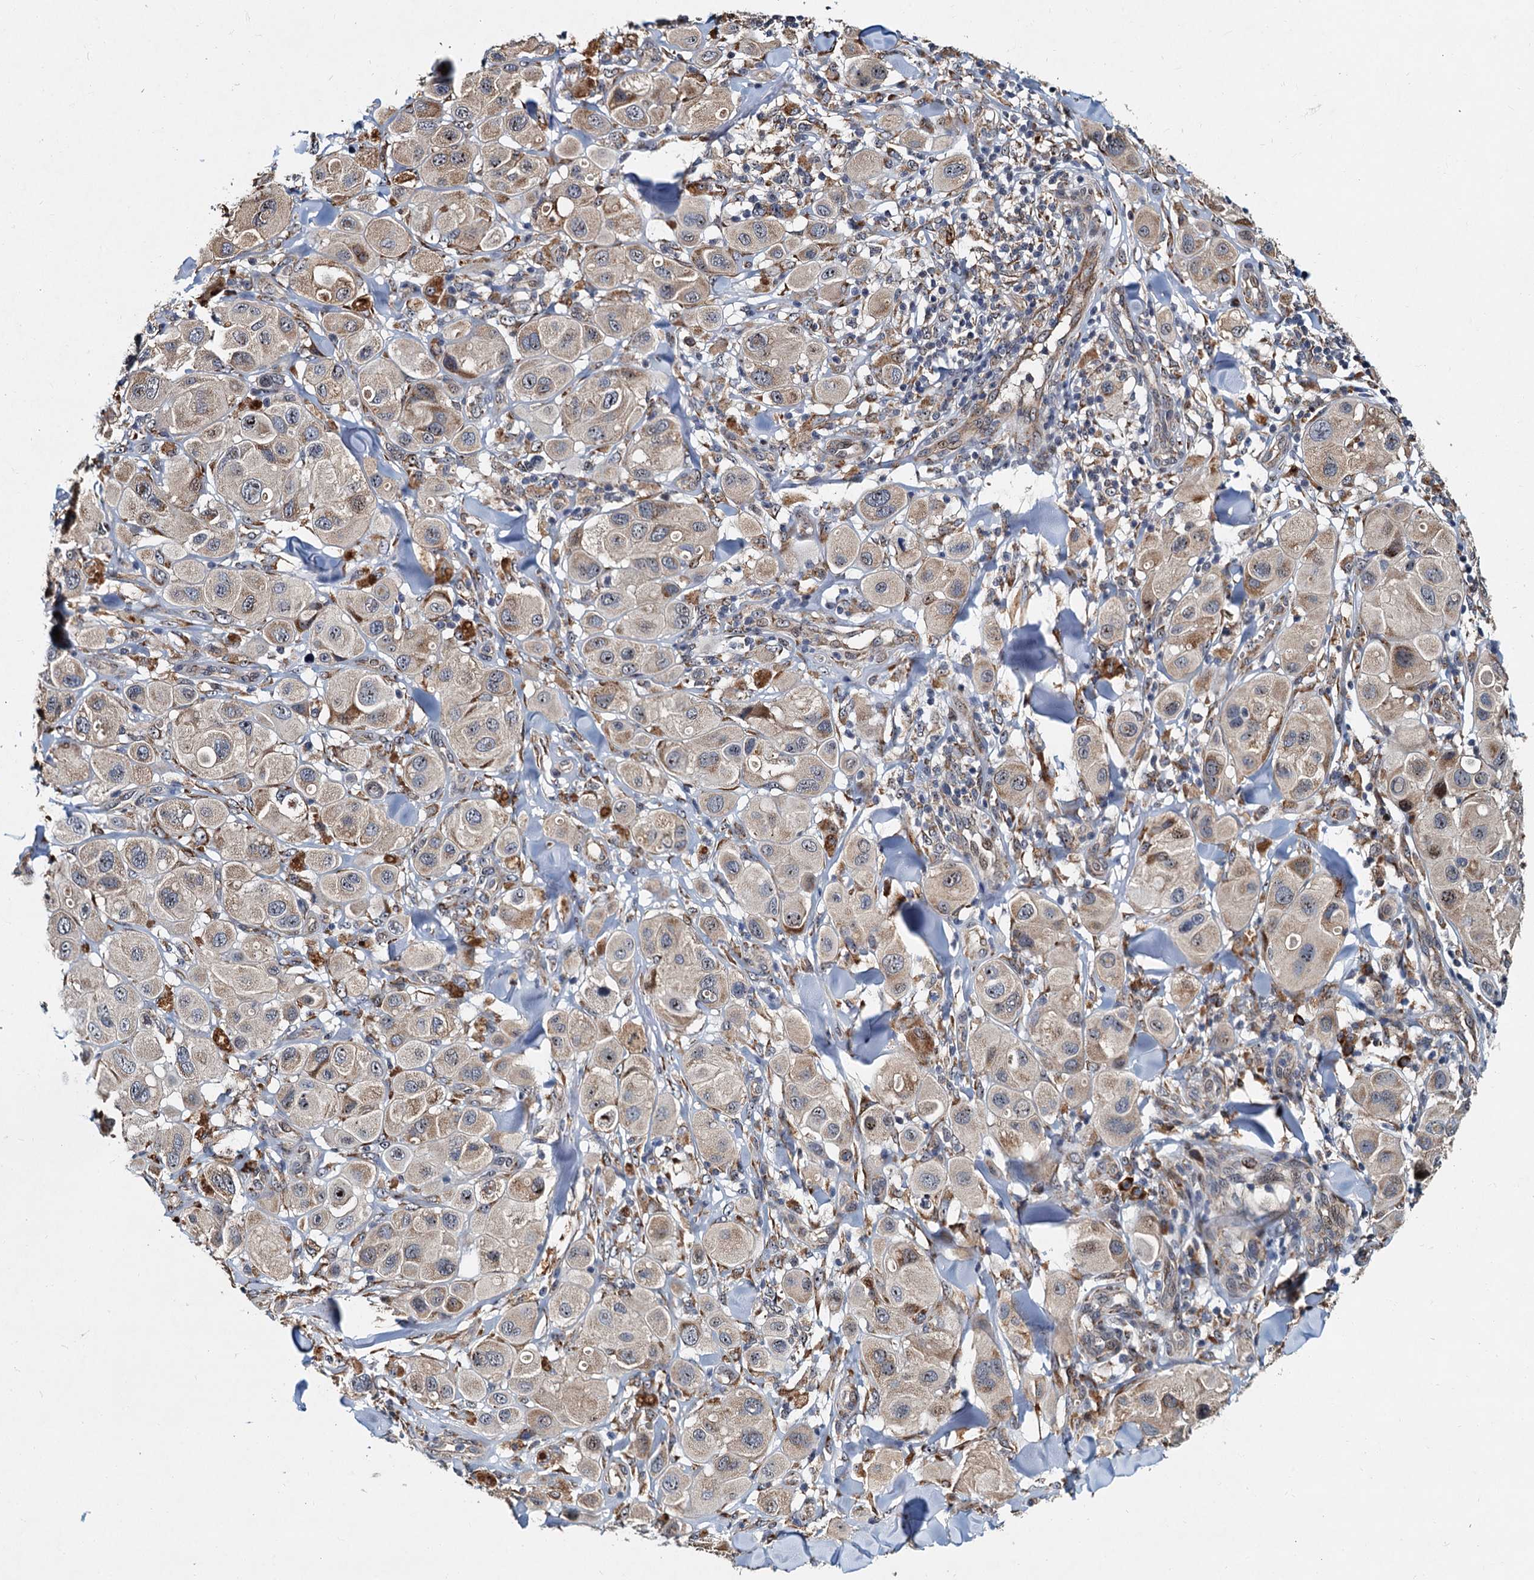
{"staining": {"intensity": "moderate", "quantity": "<25%", "location": "cytoplasmic/membranous"}, "tissue": "melanoma", "cell_type": "Tumor cells", "image_type": "cancer", "snomed": [{"axis": "morphology", "description": "Malignant melanoma, Metastatic site"}, {"axis": "topography", "description": "Skin"}], "caption": "IHC micrograph of neoplastic tissue: malignant melanoma (metastatic site) stained using immunohistochemistry (IHC) displays low levels of moderate protein expression localized specifically in the cytoplasmic/membranous of tumor cells, appearing as a cytoplasmic/membranous brown color.", "gene": "DNAJC21", "patient": {"sex": "male", "age": 41}}